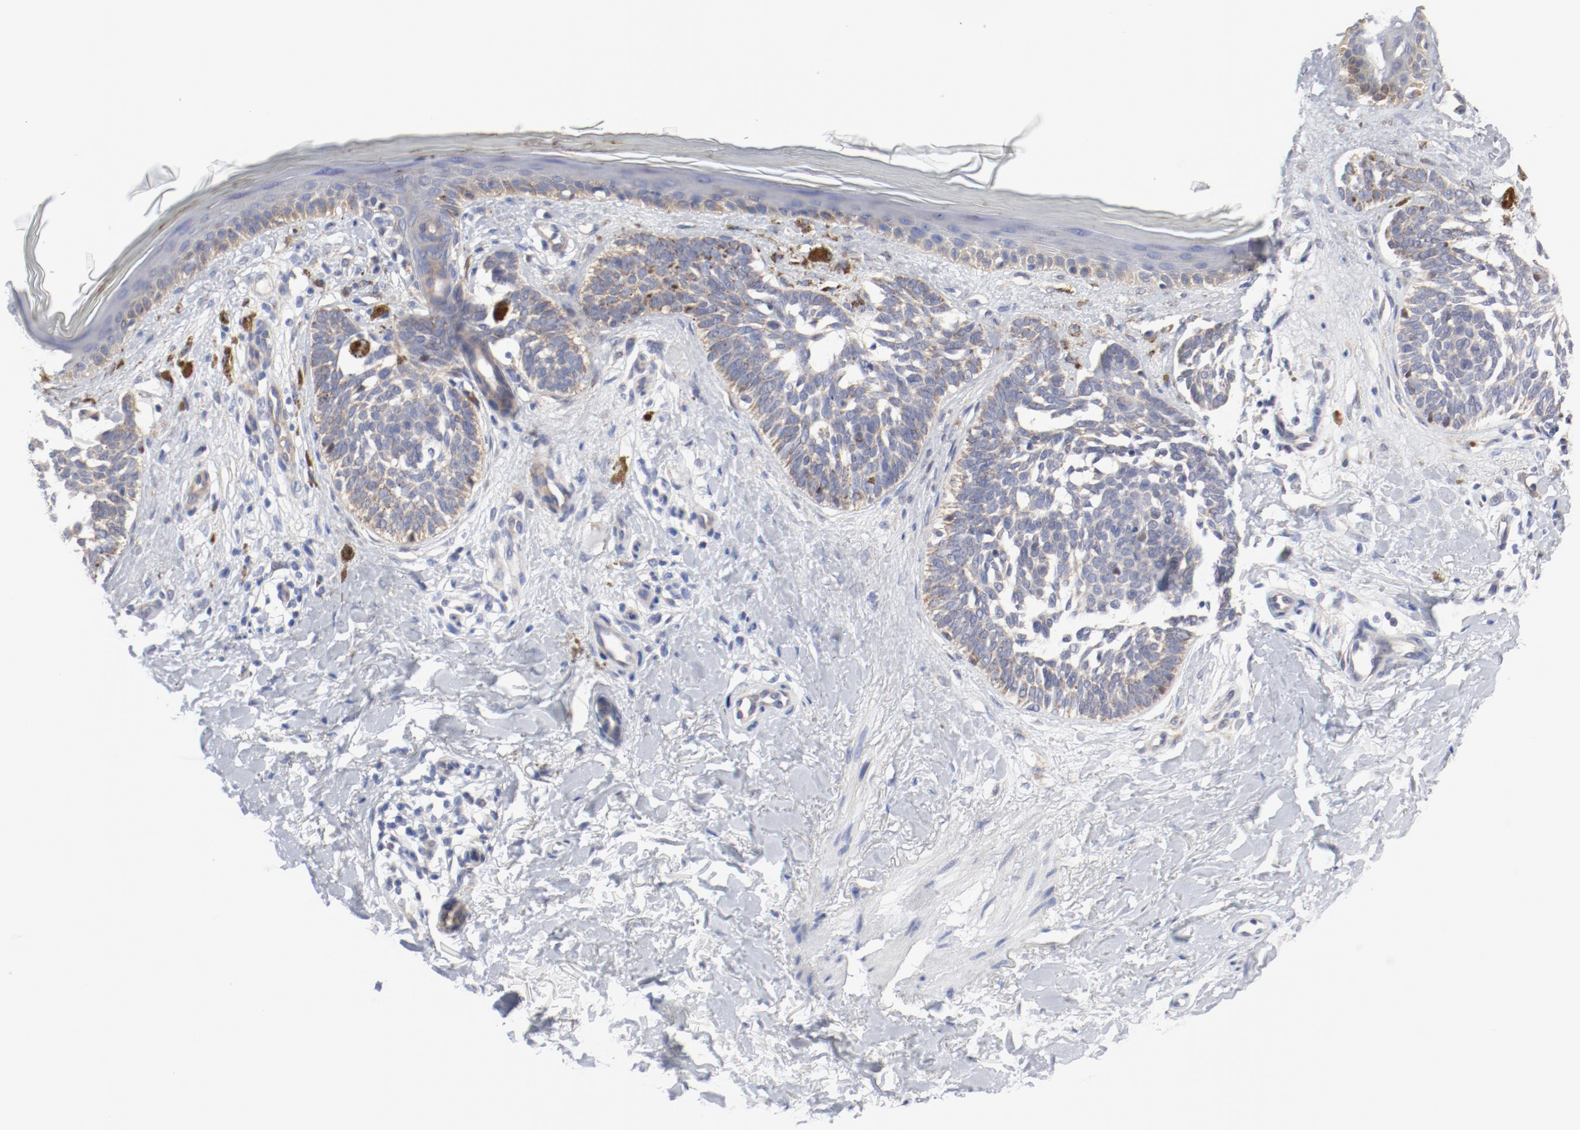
{"staining": {"intensity": "weak", "quantity": "<25%", "location": "cytoplasmic/membranous"}, "tissue": "skin cancer", "cell_type": "Tumor cells", "image_type": "cancer", "snomed": [{"axis": "morphology", "description": "Normal tissue, NOS"}, {"axis": "morphology", "description": "Basal cell carcinoma"}, {"axis": "topography", "description": "Skin"}], "caption": "A high-resolution histopathology image shows immunohistochemistry (IHC) staining of skin basal cell carcinoma, which exhibits no significant expression in tumor cells. (Brightfield microscopy of DAB (3,3'-diaminobenzidine) immunohistochemistry (IHC) at high magnification).", "gene": "BAD", "patient": {"sex": "female", "age": 58}}